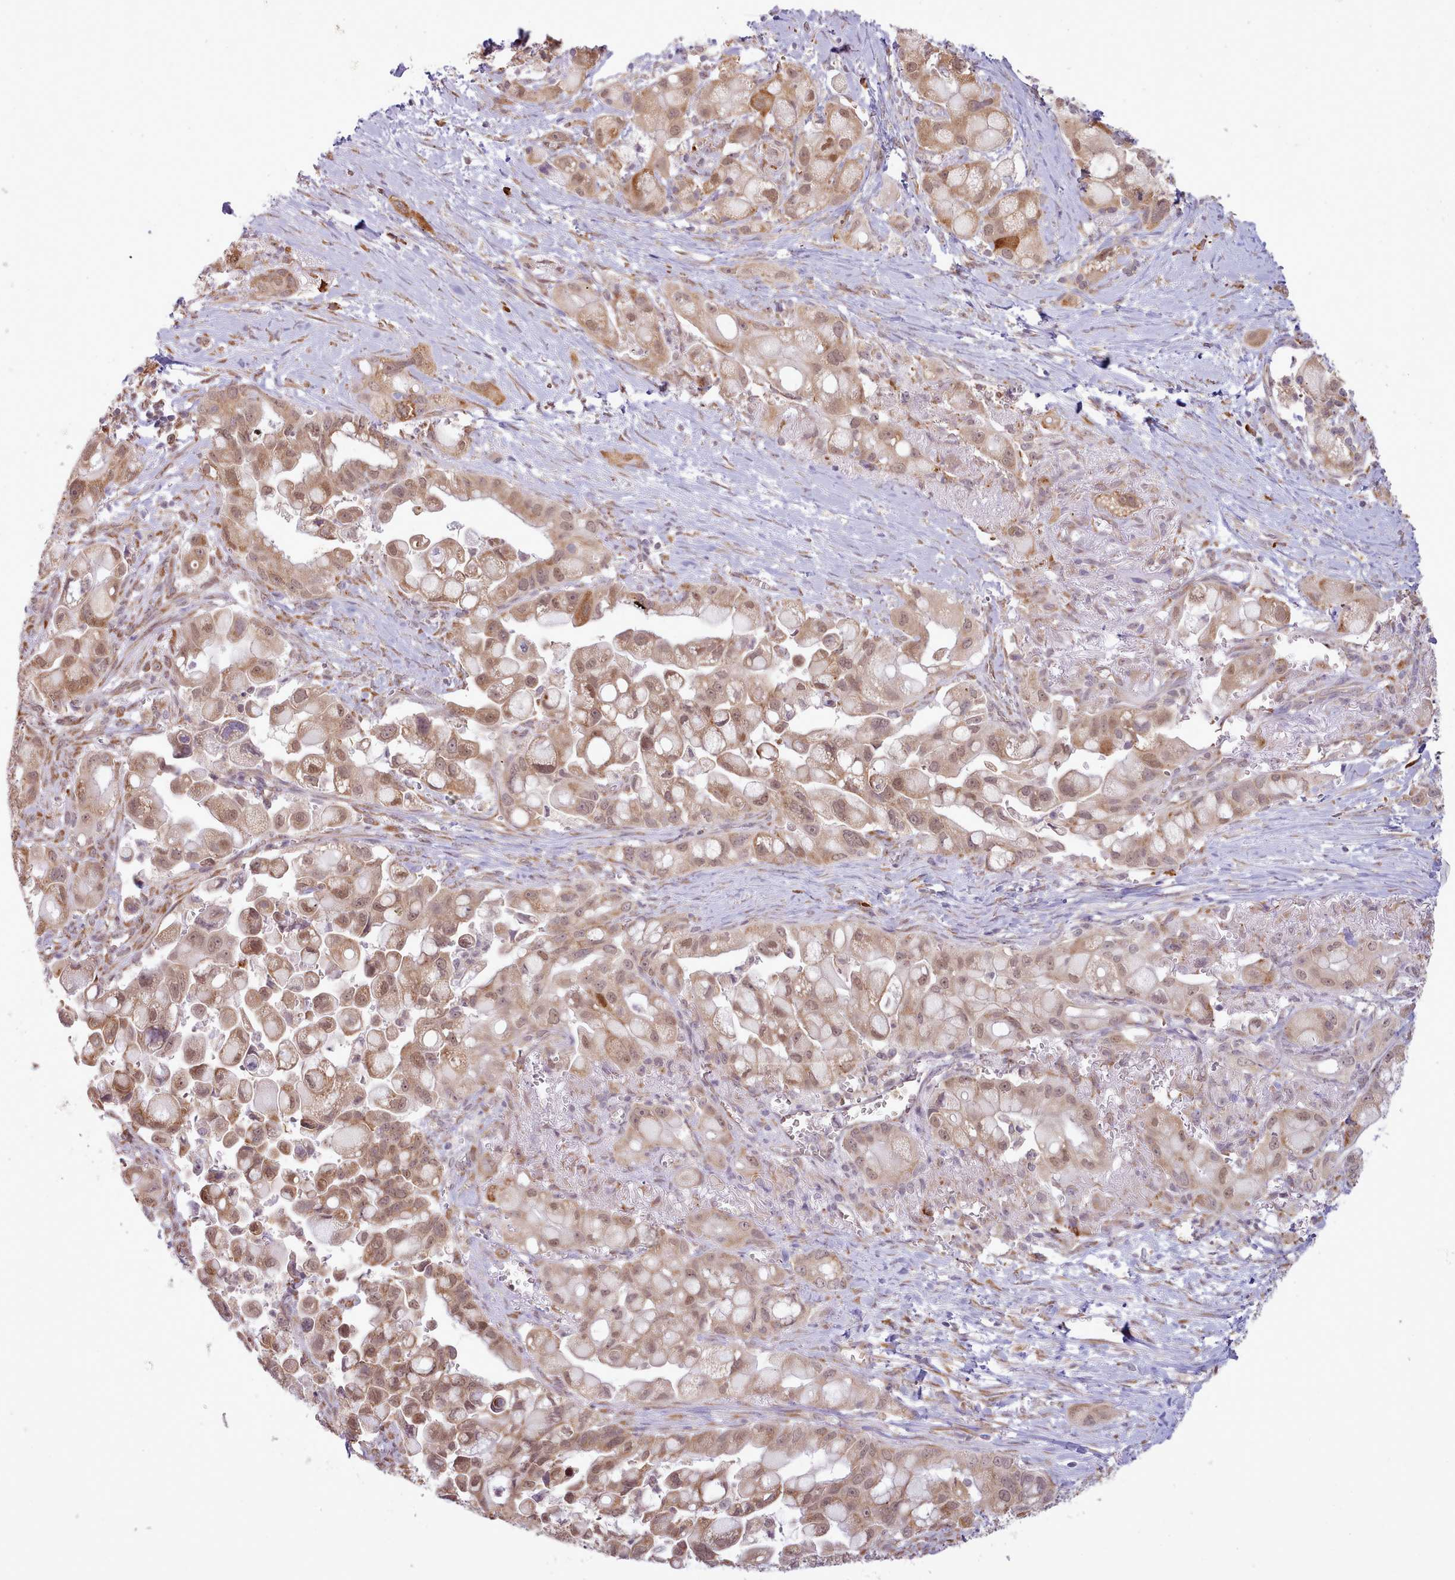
{"staining": {"intensity": "weak", "quantity": ">75%", "location": "cytoplasmic/membranous,nuclear"}, "tissue": "pancreatic cancer", "cell_type": "Tumor cells", "image_type": "cancer", "snomed": [{"axis": "morphology", "description": "Adenocarcinoma, NOS"}, {"axis": "topography", "description": "Pancreas"}], "caption": "Weak cytoplasmic/membranous and nuclear expression for a protein is seen in approximately >75% of tumor cells of pancreatic cancer (adenocarcinoma) using immunohistochemistry (IHC).", "gene": "SEC61B", "patient": {"sex": "male", "age": 68}}